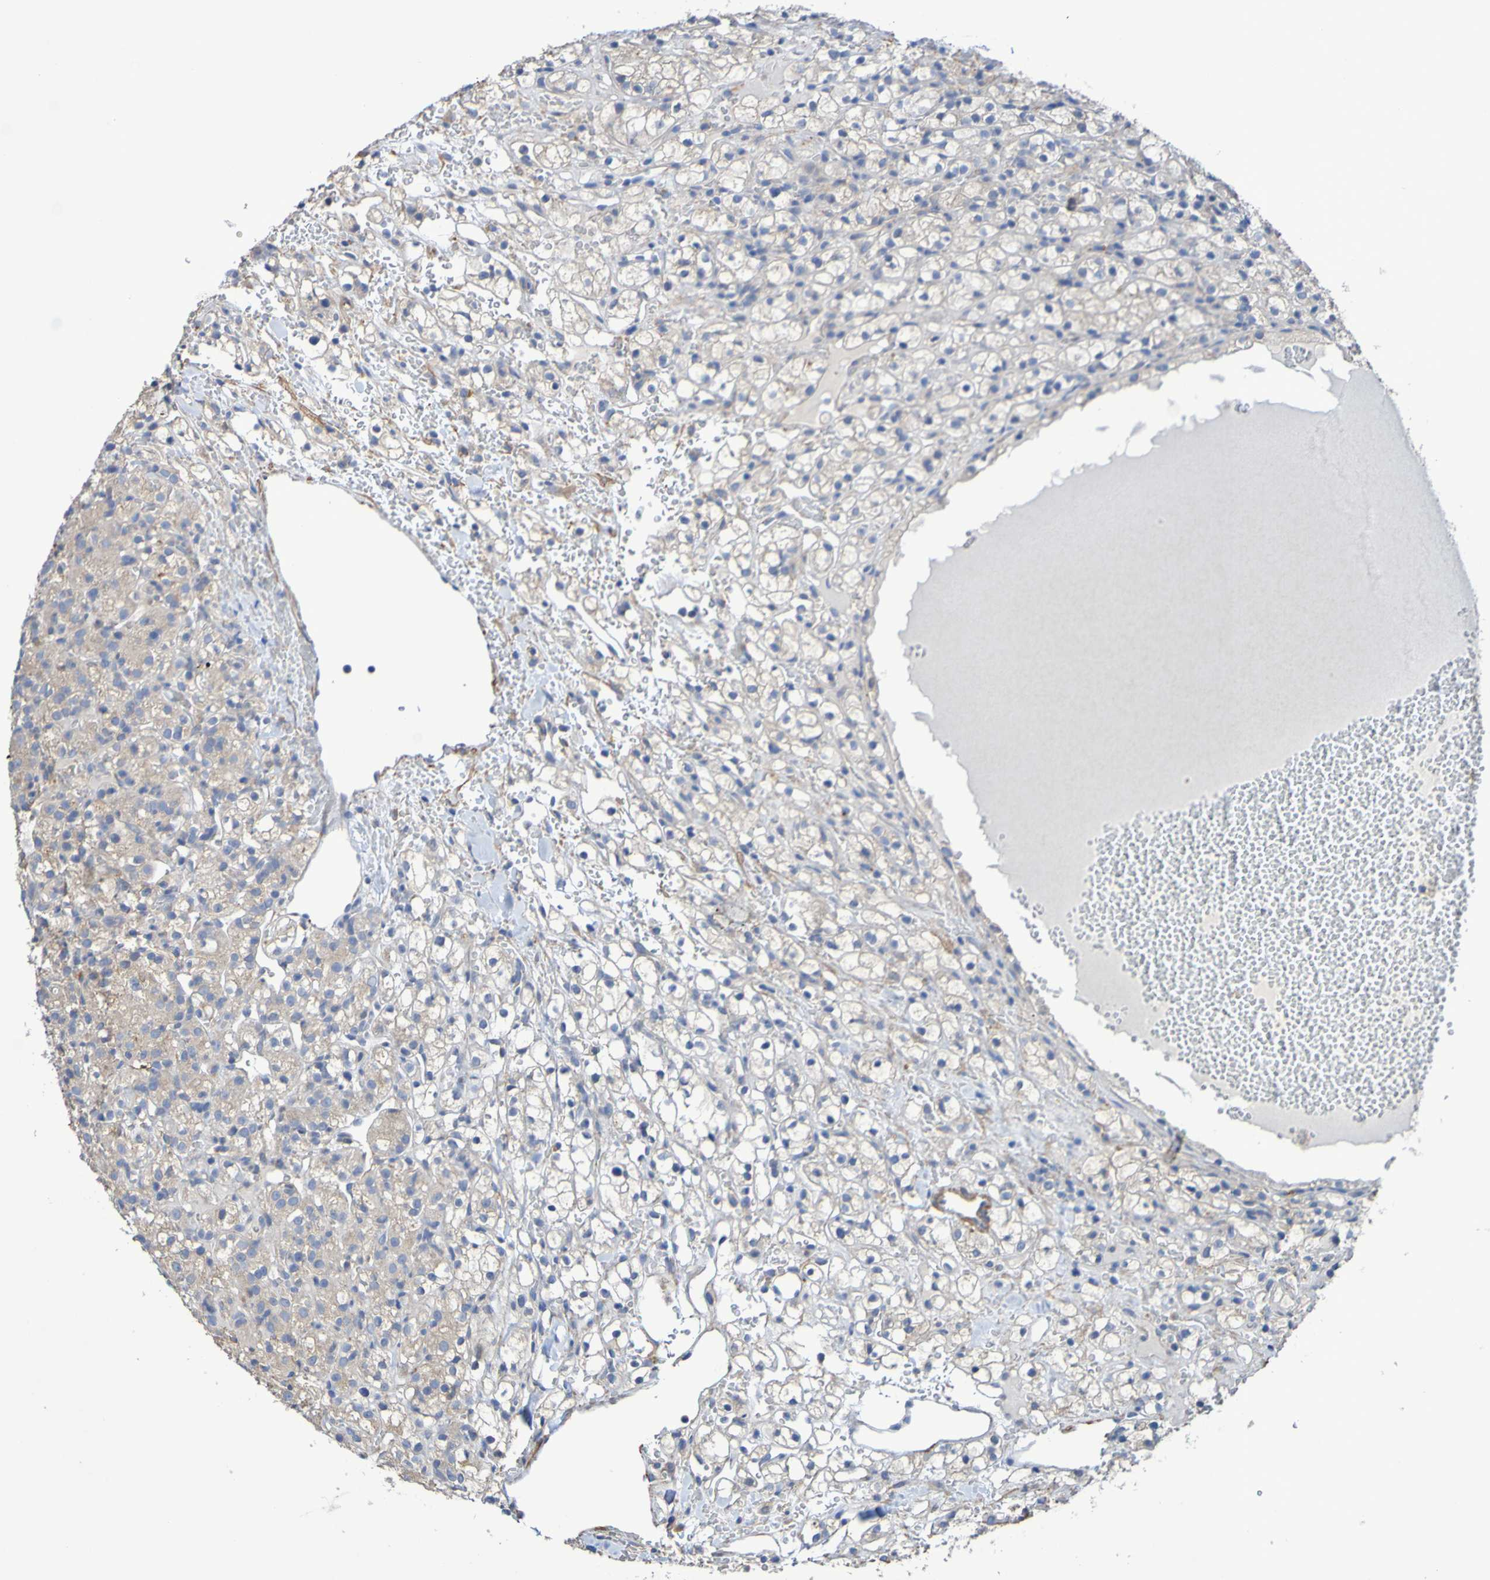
{"staining": {"intensity": "moderate", "quantity": "<25%", "location": "cytoplasmic/membranous"}, "tissue": "renal cancer", "cell_type": "Tumor cells", "image_type": "cancer", "snomed": [{"axis": "morphology", "description": "Adenocarcinoma, NOS"}, {"axis": "topography", "description": "Kidney"}], "caption": "Protein staining reveals moderate cytoplasmic/membranous staining in approximately <25% of tumor cells in renal cancer. The protein is shown in brown color, while the nuclei are stained blue.", "gene": "SRPRB", "patient": {"sex": "male", "age": 61}}